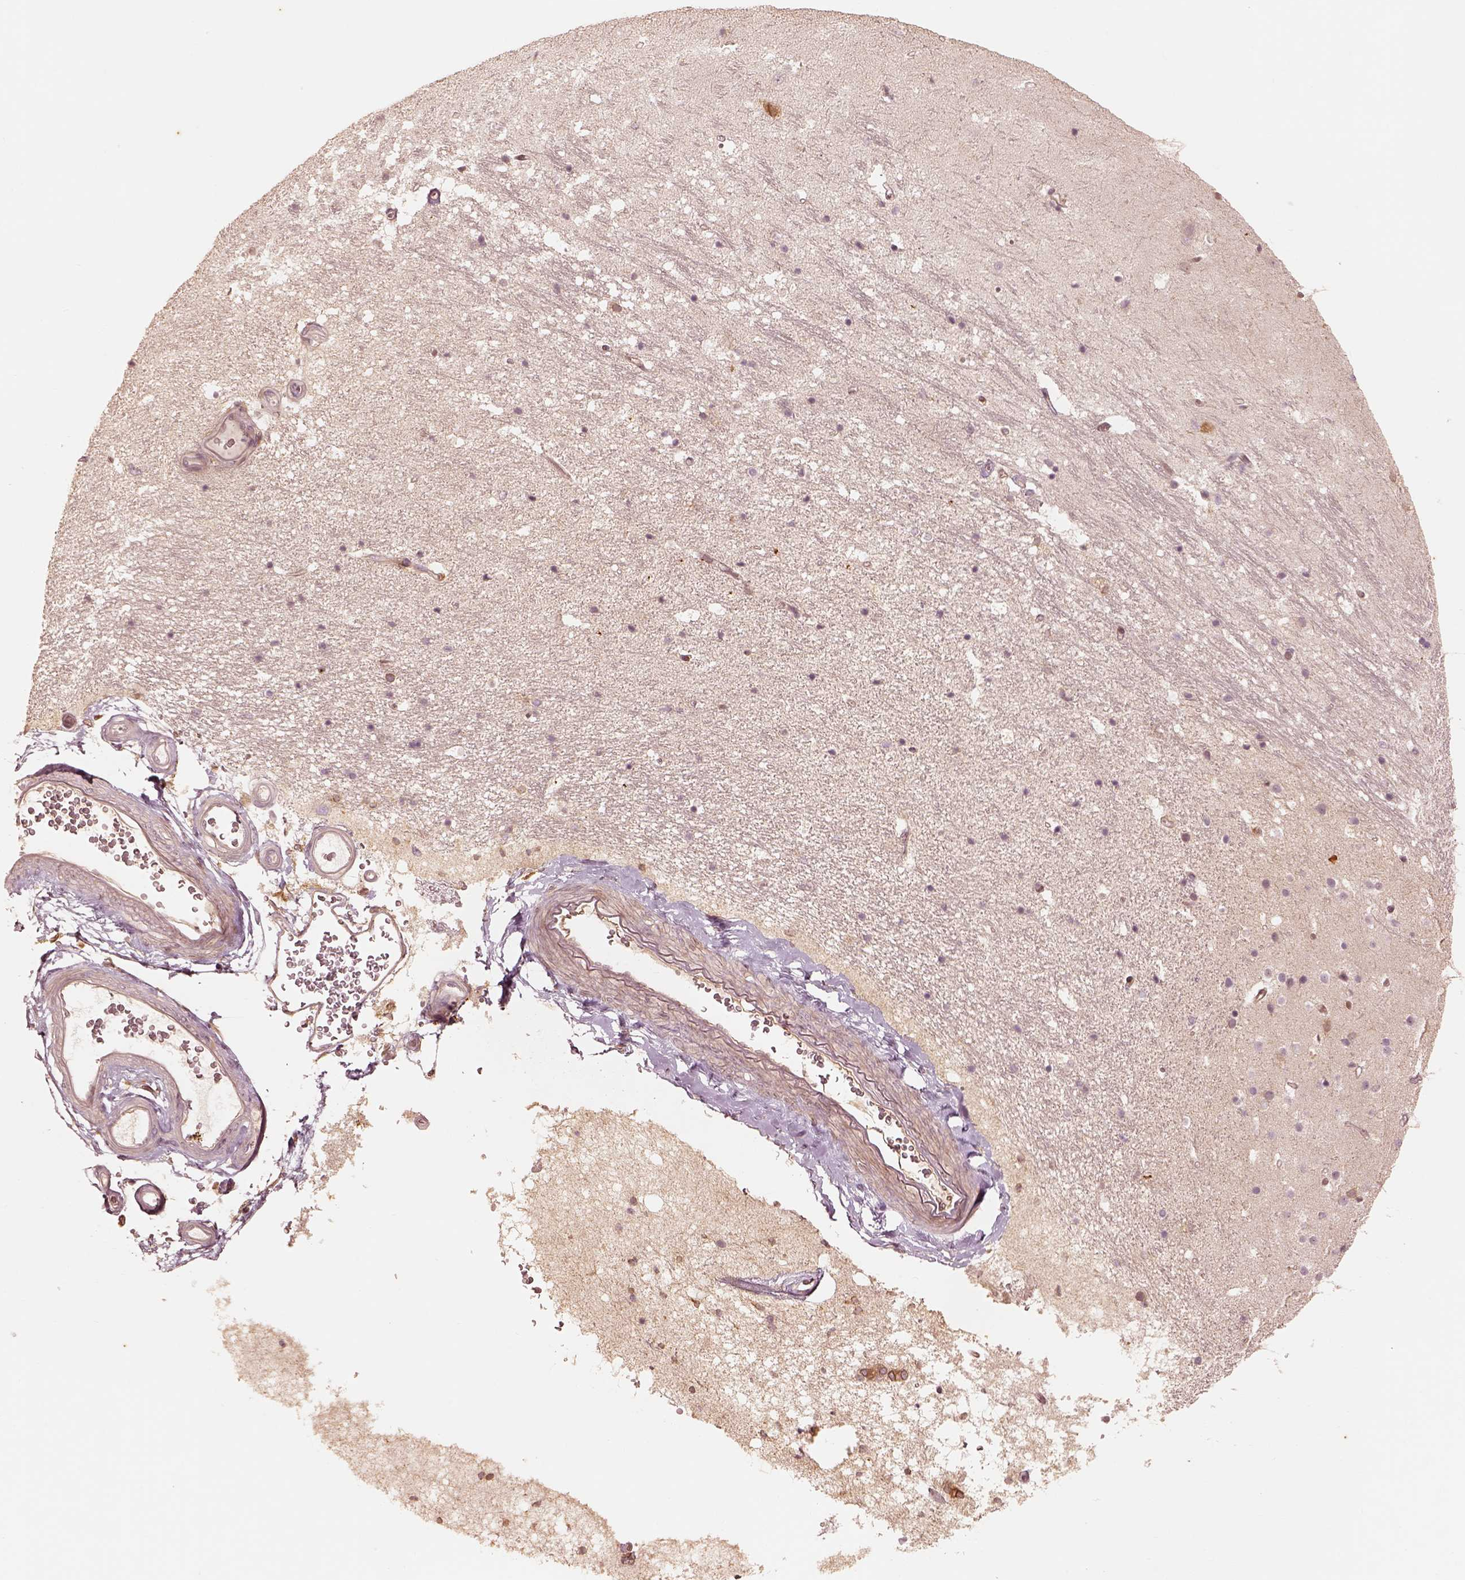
{"staining": {"intensity": "negative", "quantity": "none", "location": "none"}, "tissue": "hippocampus", "cell_type": "Glial cells", "image_type": "normal", "snomed": [{"axis": "morphology", "description": "Normal tissue, NOS"}, {"axis": "topography", "description": "Hippocampus"}], "caption": "The IHC histopathology image has no significant staining in glial cells of hippocampus. (DAB (3,3'-diaminobenzidine) immunohistochemistry (IHC), high magnification).", "gene": "WLS", "patient": {"sex": "male", "age": 44}}